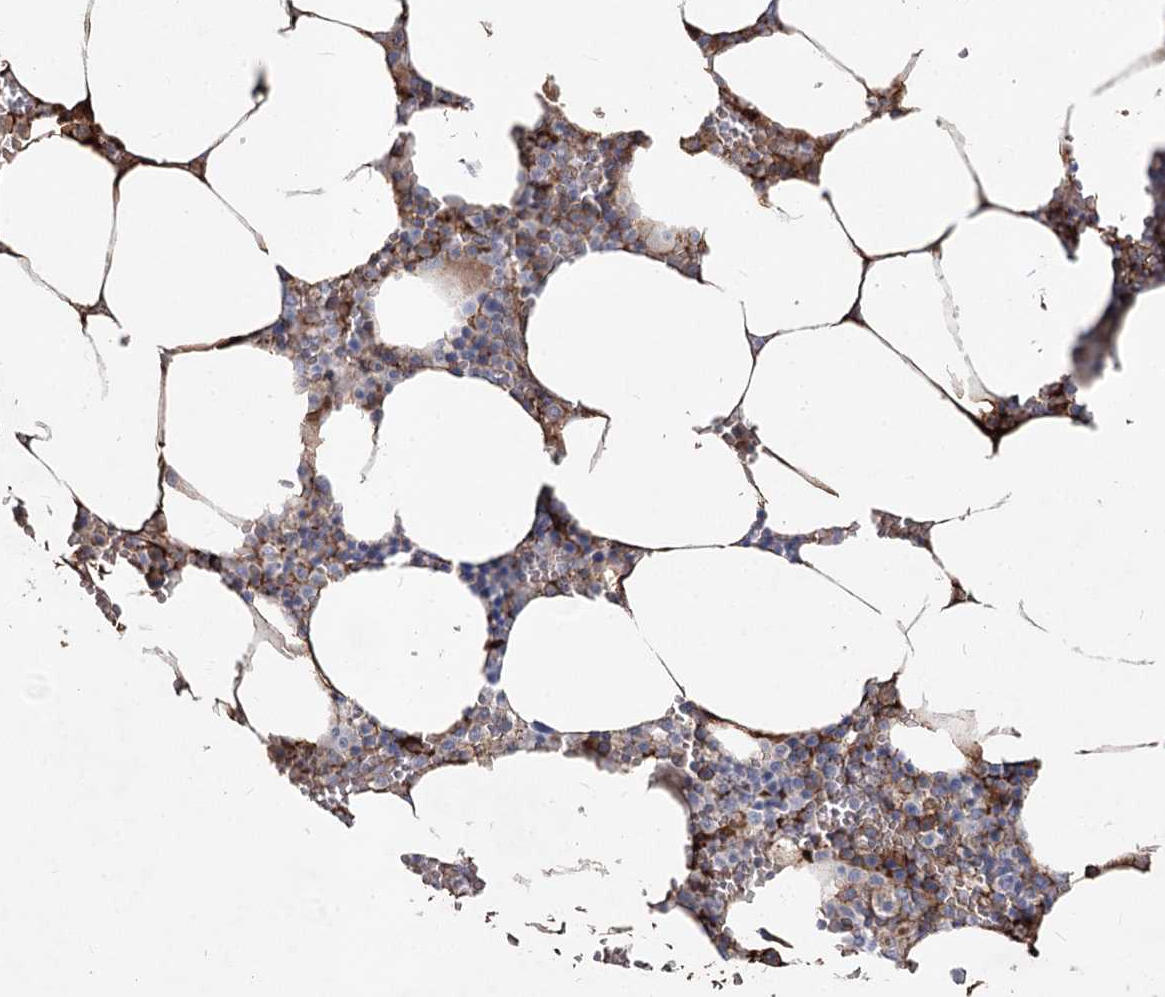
{"staining": {"intensity": "negative", "quantity": "none", "location": "none"}, "tissue": "bone marrow", "cell_type": "Hematopoietic cells", "image_type": "normal", "snomed": [{"axis": "morphology", "description": "Normal tissue, NOS"}, {"axis": "topography", "description": "Bone marrow"}], "caption": "DAB immunohistochemical staining of unremarkable bone marrow exhibits no significant staining in hematopoietic cells. Brightfield microscopy of immunohistochemistry stained with DAB (brown) and hematoxylin (blue), captured at high magnification.", "gene": "TASOR2", "patient": {"sex": "male", "age": 70}}